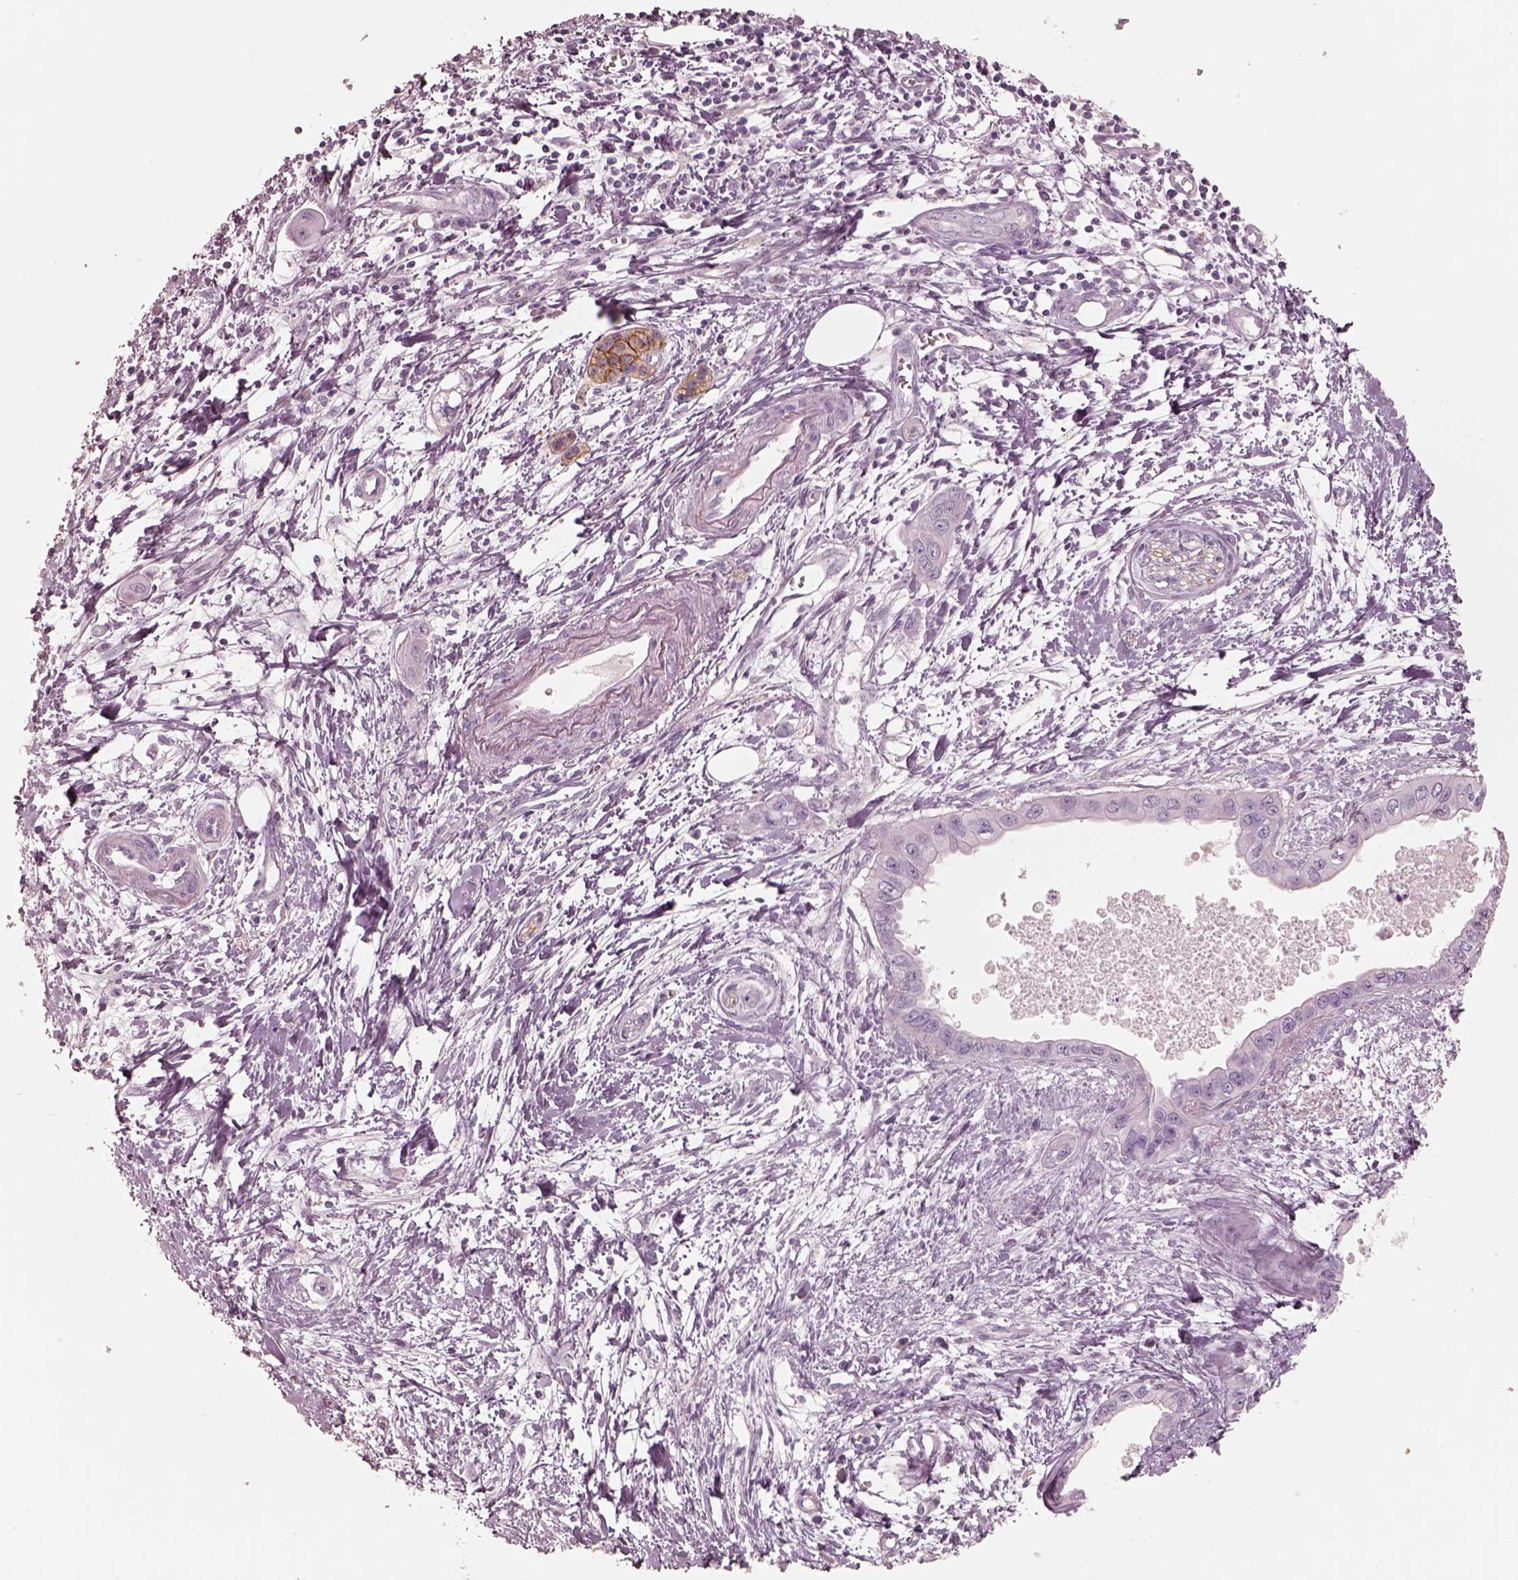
{"staining": {"intensity": "negative", "quantity": "none", "location": "none"}, "tissue": "pancreatic cancer", "cell_type": "Tumor cells", "image_type": "cancer", "snomed": [{"axis": "morphology", "description": "Adenocarcinoma, NOS"}, {"axis": "topography", "description": "Pancreas"}], "caption": "Immunohistochemistry (IHC) micrograph of neoplastic tissue: pancreatic cancer stained with DAB (3,3'-diaminobenzidine) exhibits no significant protein positivity in tumor cells.", "gene": "GPRIN1", "patient": {"sex": "male", "age": 60}}